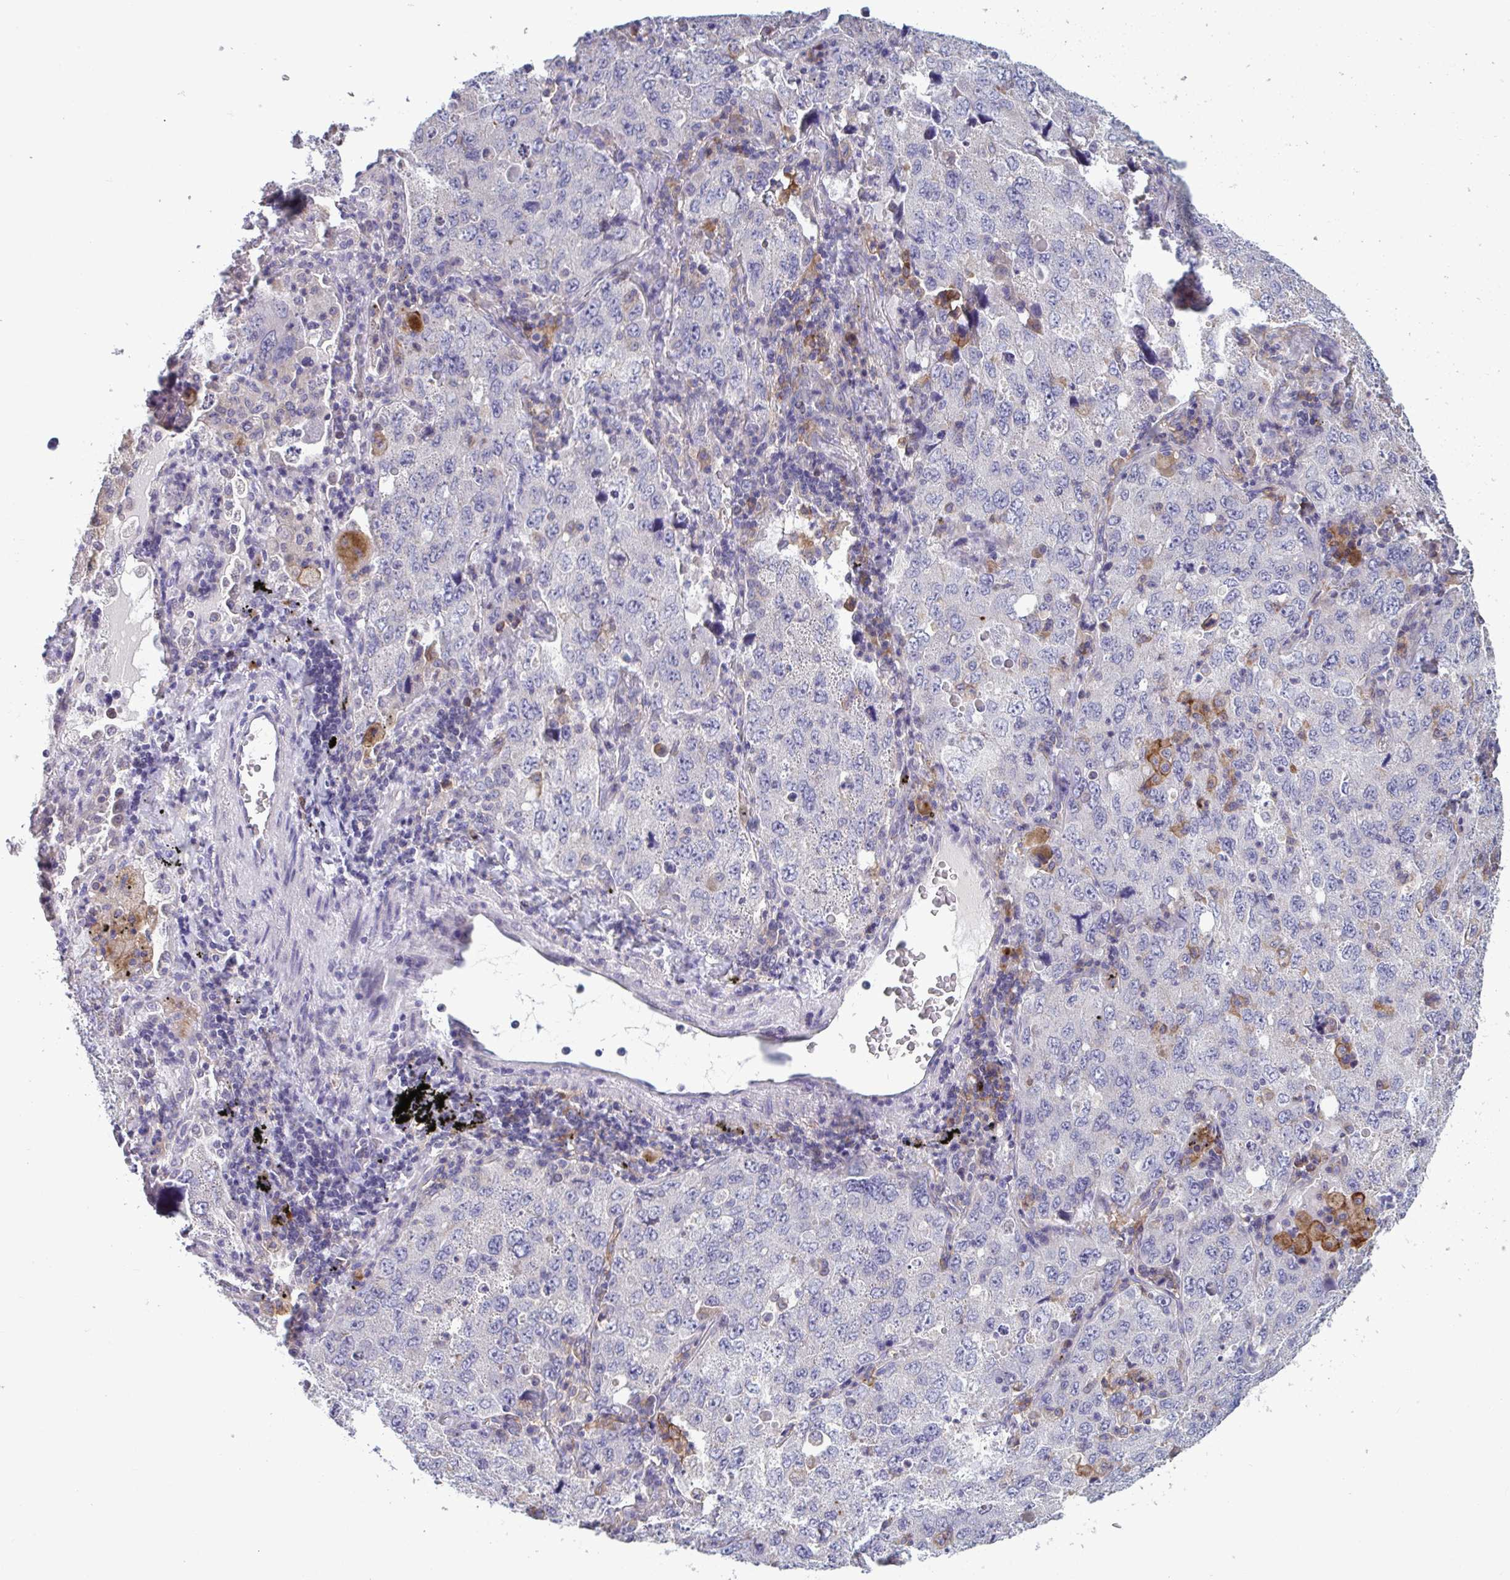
{"staining": {"intensity": "negative", "quantity": "none", "location": "none"}, "tissue": "lung cancer", "cell_type": "Tumor cells", "image_type": "cancer", "snomed": [{"axis": "morphology", "description": "Adenocarcinoma, NOS"}, {"axis": "topography", "description": "Lung"}], "caption": "Immunohistochemistry (IHC) micrograph of lung cancer stained for a protein (brown), which exhibits no staining in tumor cells. The staining is performed using DAB (3,3'-diaminobenzidine) brown chromogen with nuclei counter-stained in using hematoxylin.", "gene": "CD1E", "patient": {"sex": "female", "age": 57}}